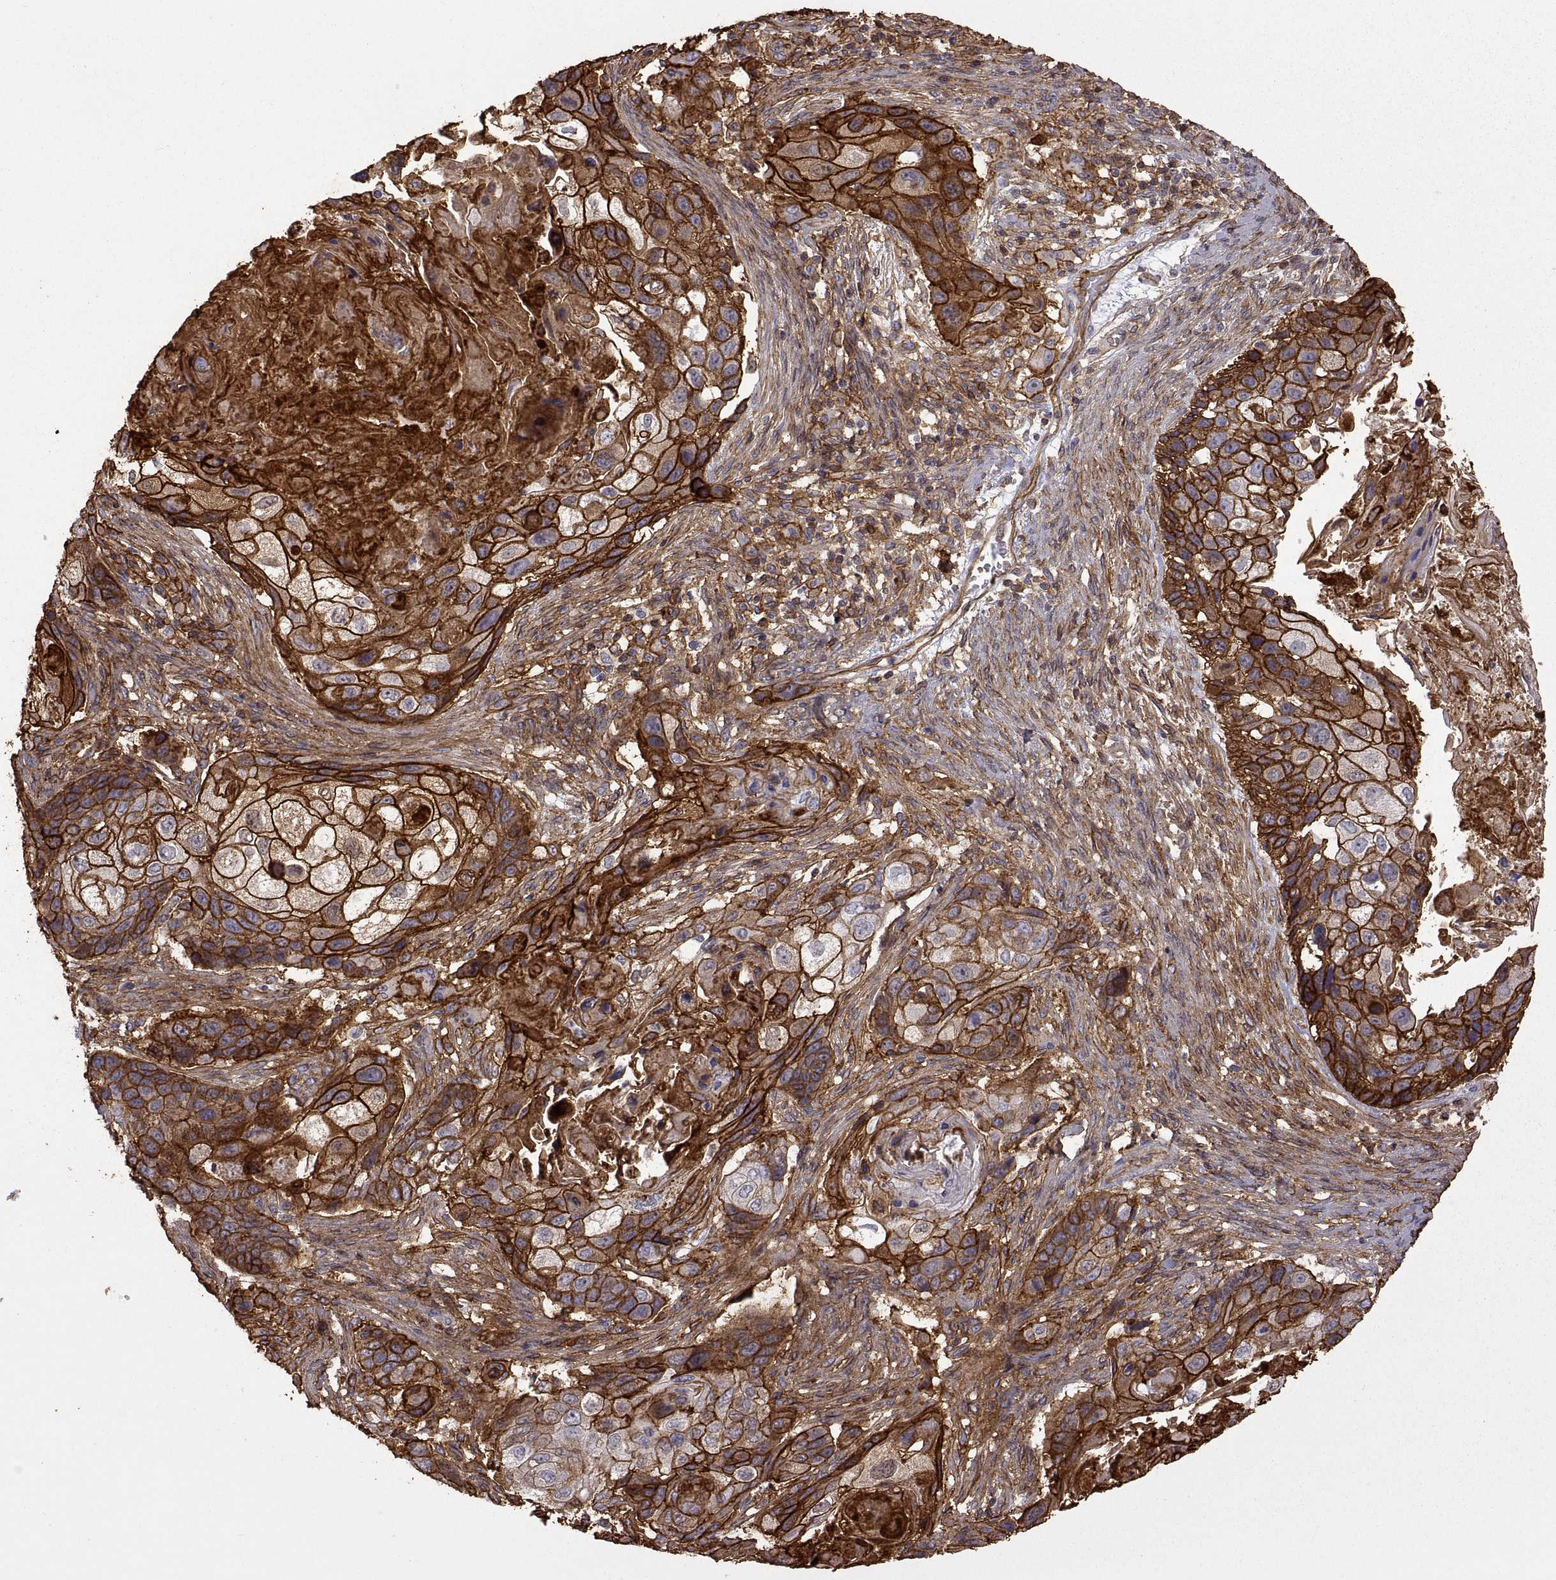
{"staining": {"intensity": "strong", "quantity": ">75%", "location": "cytoplasmic/membranous"}, "tissue": "lung cancer", "cell_type": "Tumor cells", "image_type": "cancer", "snomed": [{"axis": "morphology", "description": "Squamous cell carcinoma, NOS"}, {"axis": "topography", "description": "Lung"}], "caption": "Brown immunohistochemical staining in lung cancer (squamous cell carcinoma) shows strong cytoplasmic/membranous staining in approximately >75% of tumor cells.", "gene": "S100A10", "patient": {"sex": "male", "age": 69}}